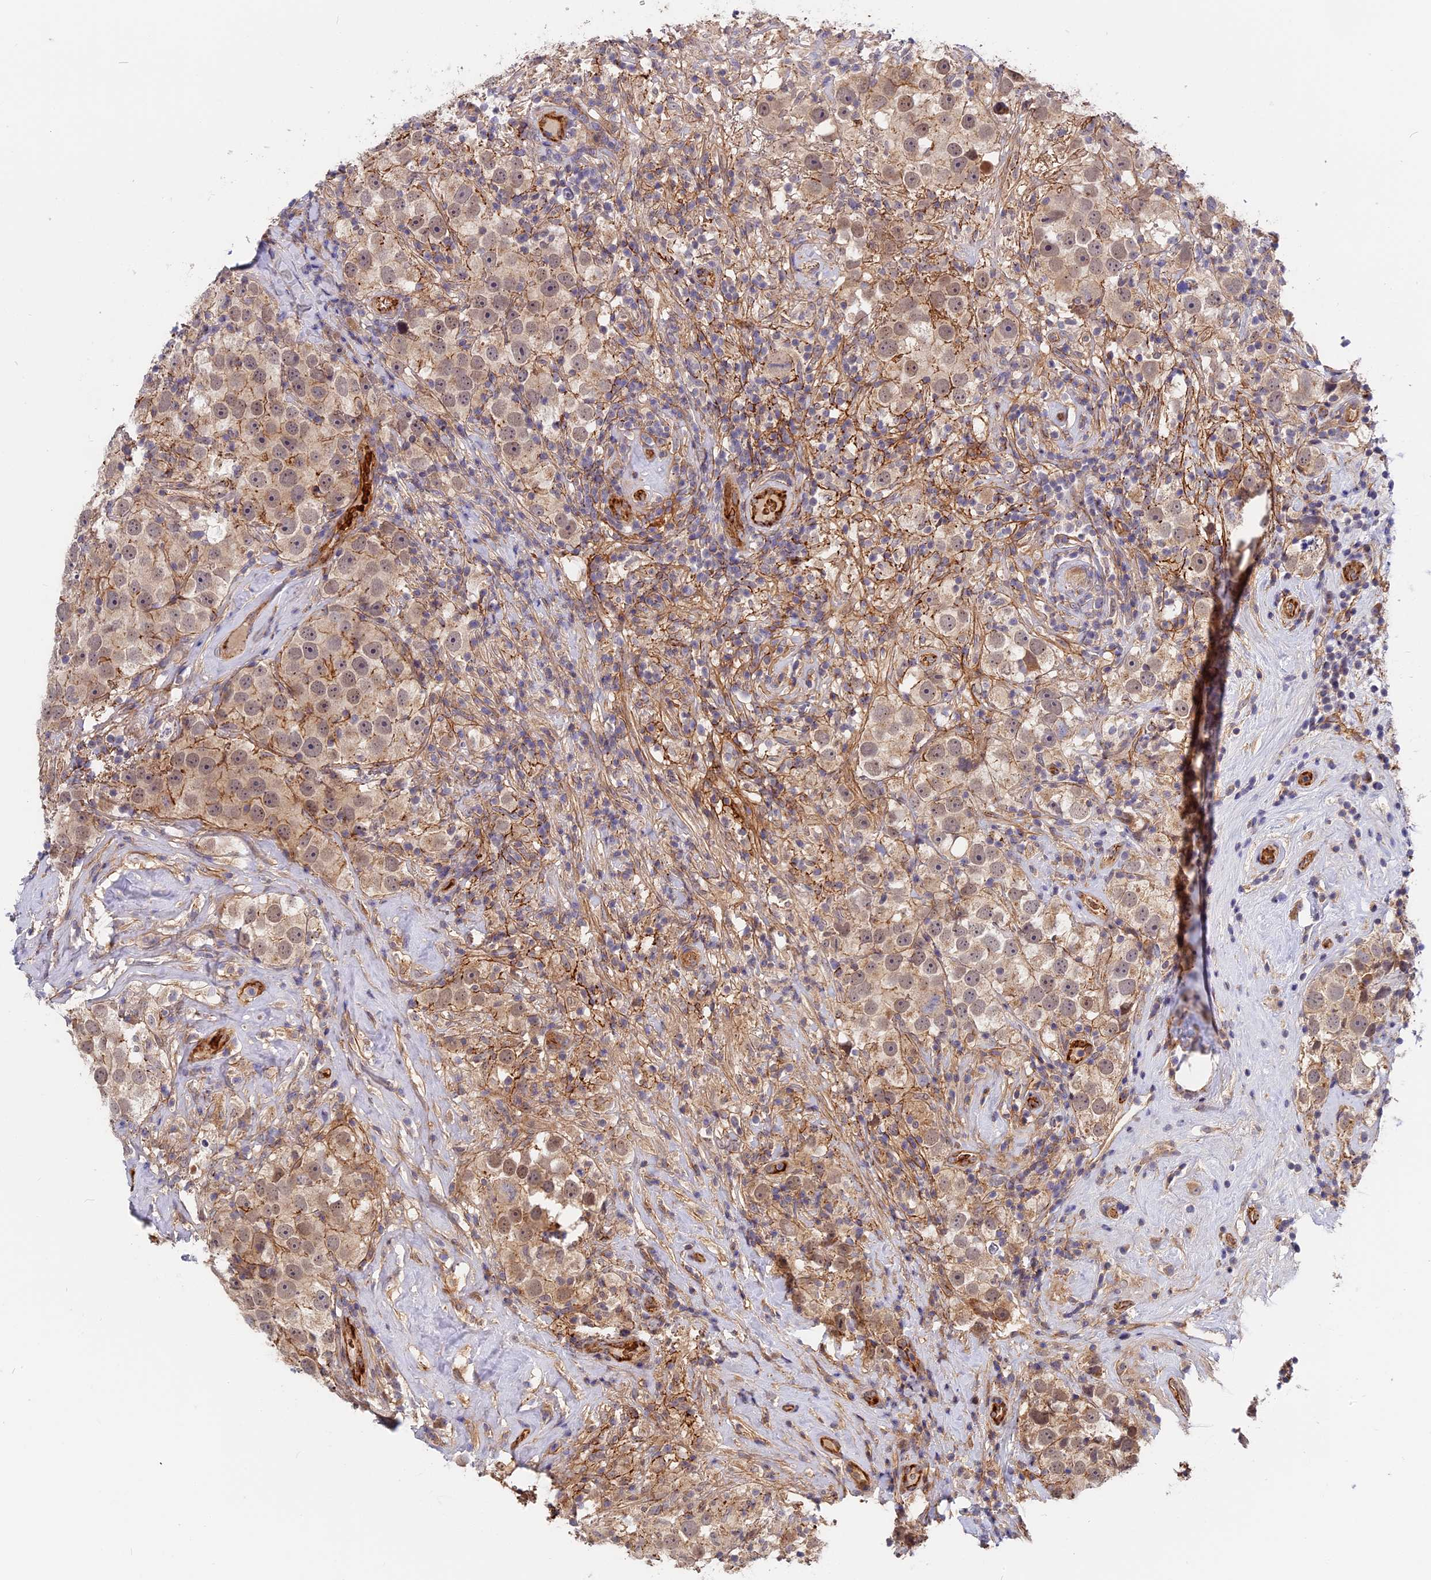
{"staining": {"intensity": "weak", "quantity": "25%-75%", "location": "cytoplasmic/membranous"}, "tissue": "testis cancer", "cell_type": "Tumor cells", "image_type": "cancer", "snomed": [{"axis": "morphology", "description": "Seminoma, NOS"}, {"axis": "topography", "description": "Testis"}], "caption": "DAB (3,3'-diaminobenzidine) immunohistochemical staining of human testis seminoma exhibits weak cytoplasmic/membranous protein positivity in approximately 25%-75% of tumor cells.", "gene": "MISP3", "patient": {"sex": "male", "age": 49}}